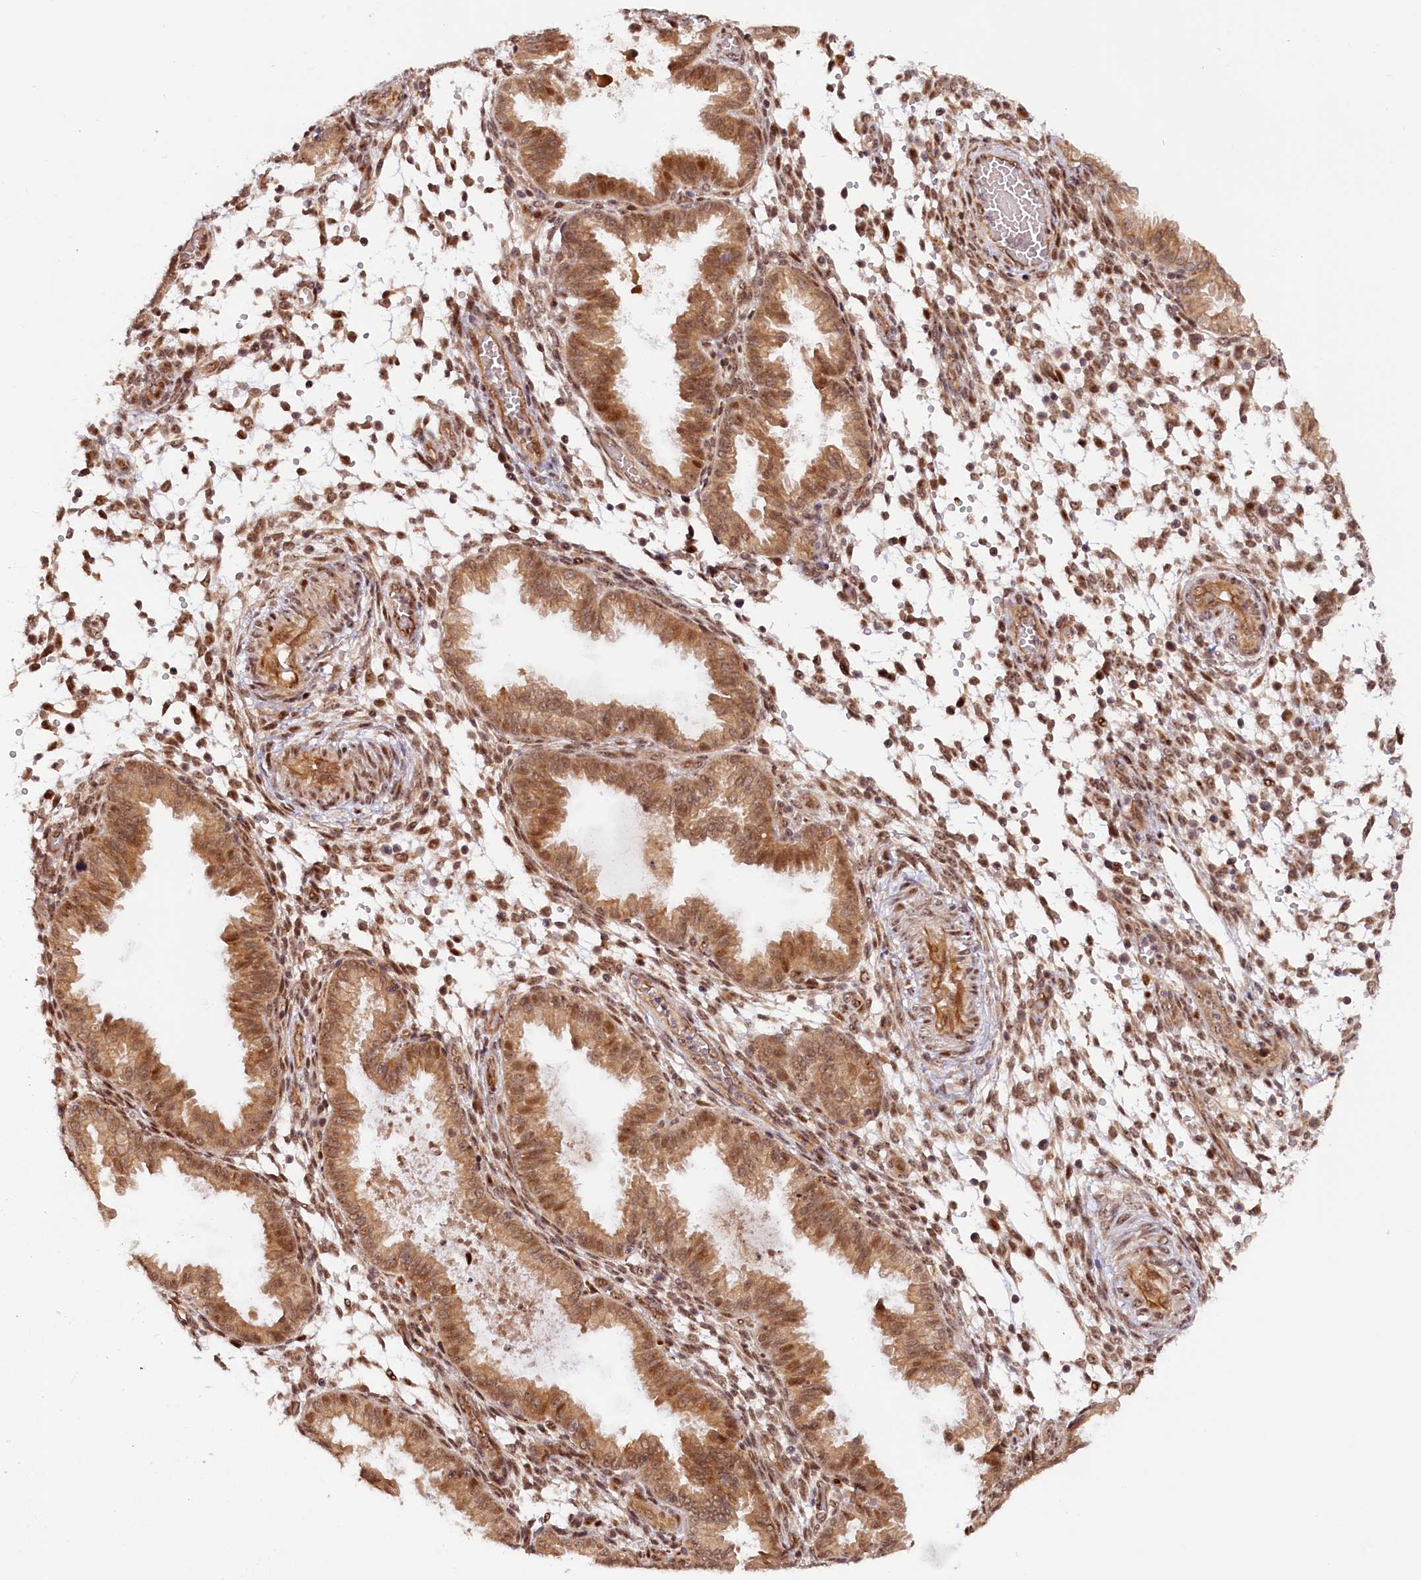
{"staining": {"intensity": "moderate", "quantity": ">75%", "location": "nuclear"}, "tissue": "endometrium", "cell_type": "Cells in endometrial stroma", "image_type": "normal", "snomed": [{"axis": "morphology", "description": "Normal tissue, NOS"}, {"axis": "topography", "description": "Endometrium"}], "caption": "DAB (3,3'-diaminobenzidine) immunohistochemical staining of benign endometrium exhibits moderate nuclear protein staining in about >75% of cells in endometrial stroma.", "gene": "ANKRD24", "patient": {"sex": "female", "age": 33}}